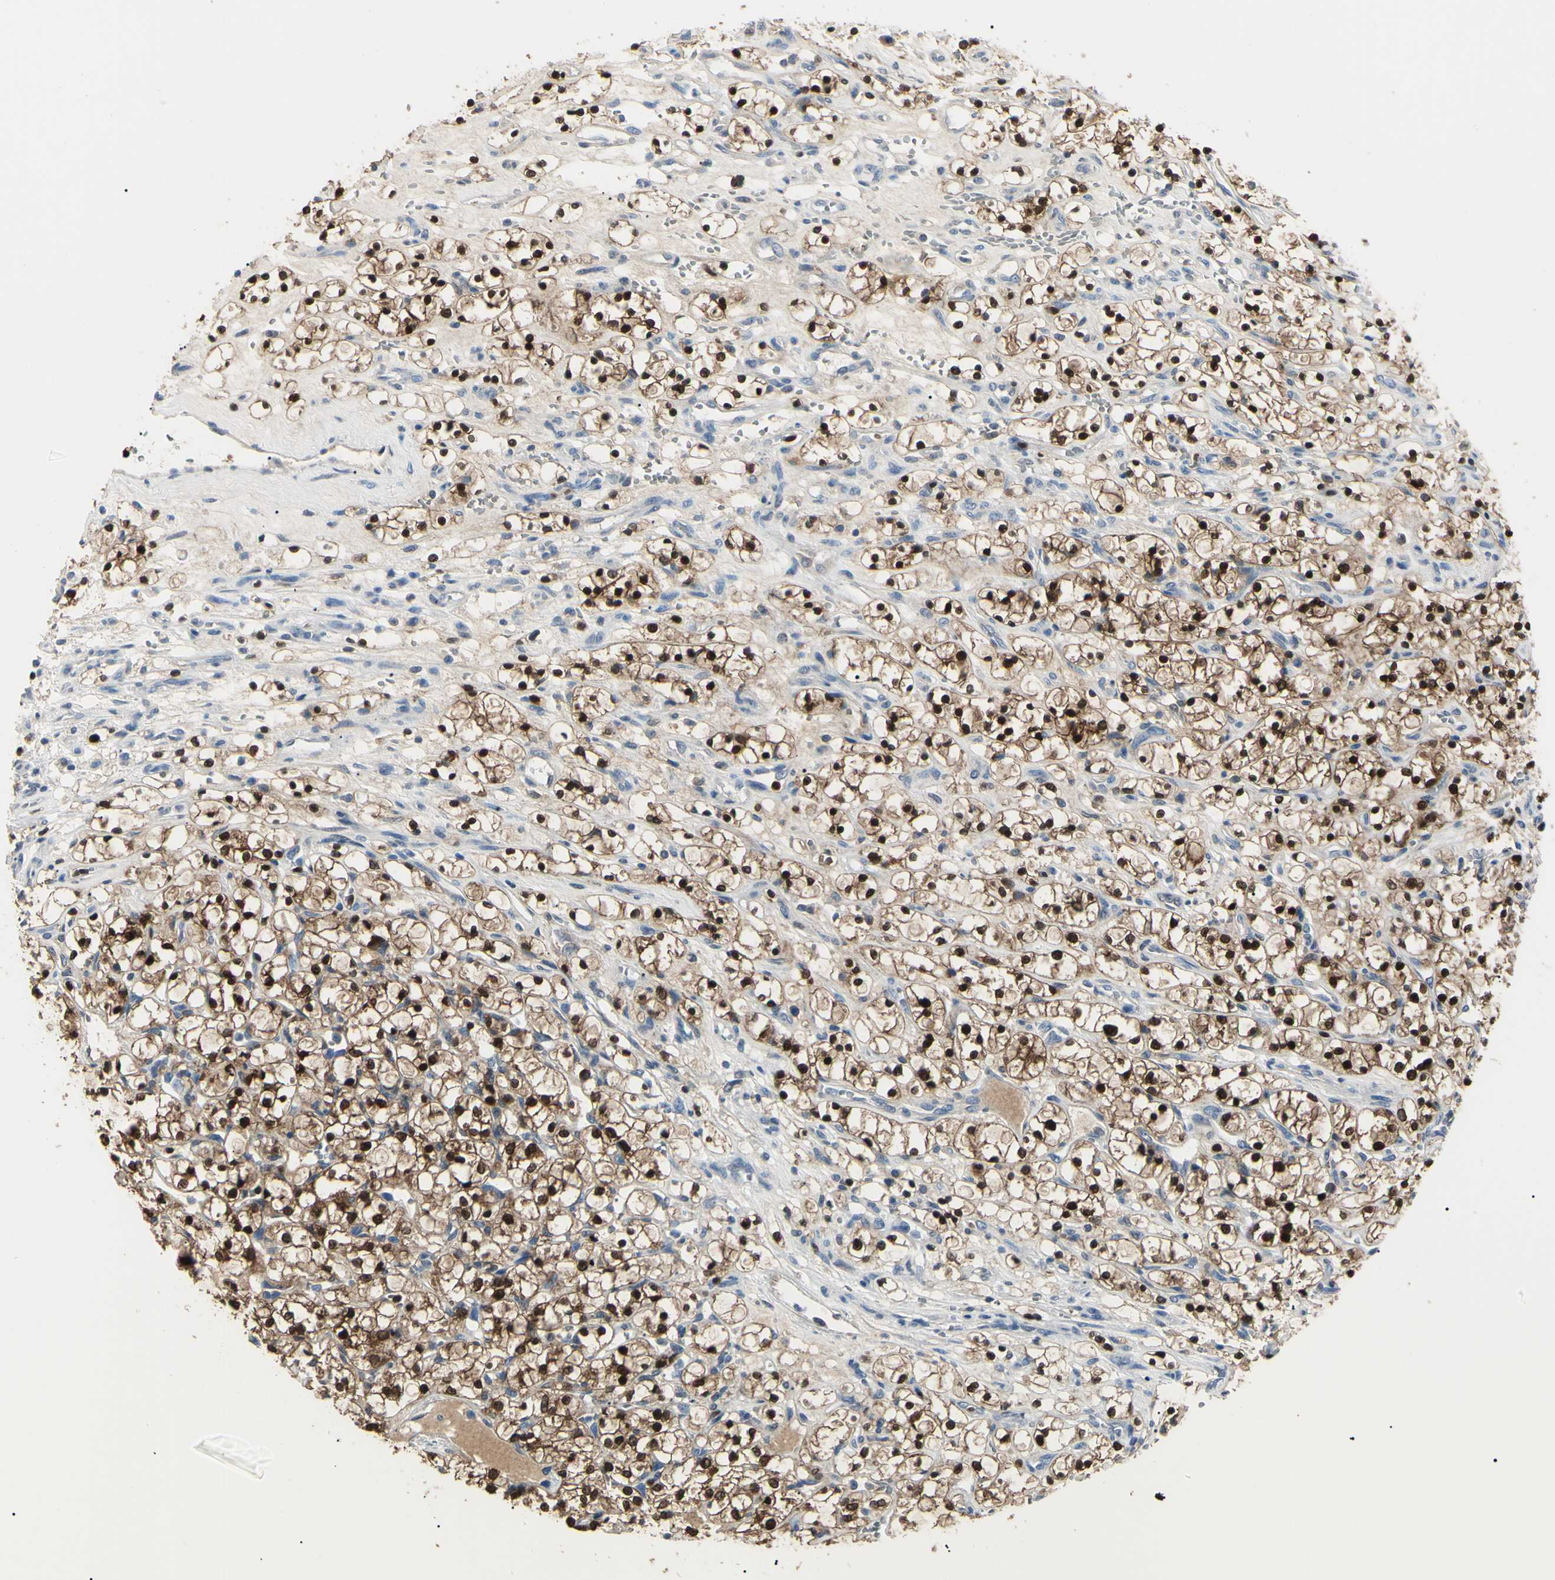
{"staining": {"intensity": "strong", "quantity": ">75%", "location": "cytoplasmic/membranous,nuclear"}, "tissue": "renal cancer", "cell_type": "Tumor cells", "image_type": "cancer", "snomed": [{"axis": "morphology", "description": "Adenocarcinoma, NOS"}, {"axis": "topography", "description": "Kidney"}], "caption": "This is a micrograph of immunohistochemistry (IHC) staining of adenocarcinoma (renal), which shows strong expression in the cytoplasmic/membranous and nuclear of tumor cells.", "gene": "AKR1C3", "patient": {"sex": "female", "age": 69}}